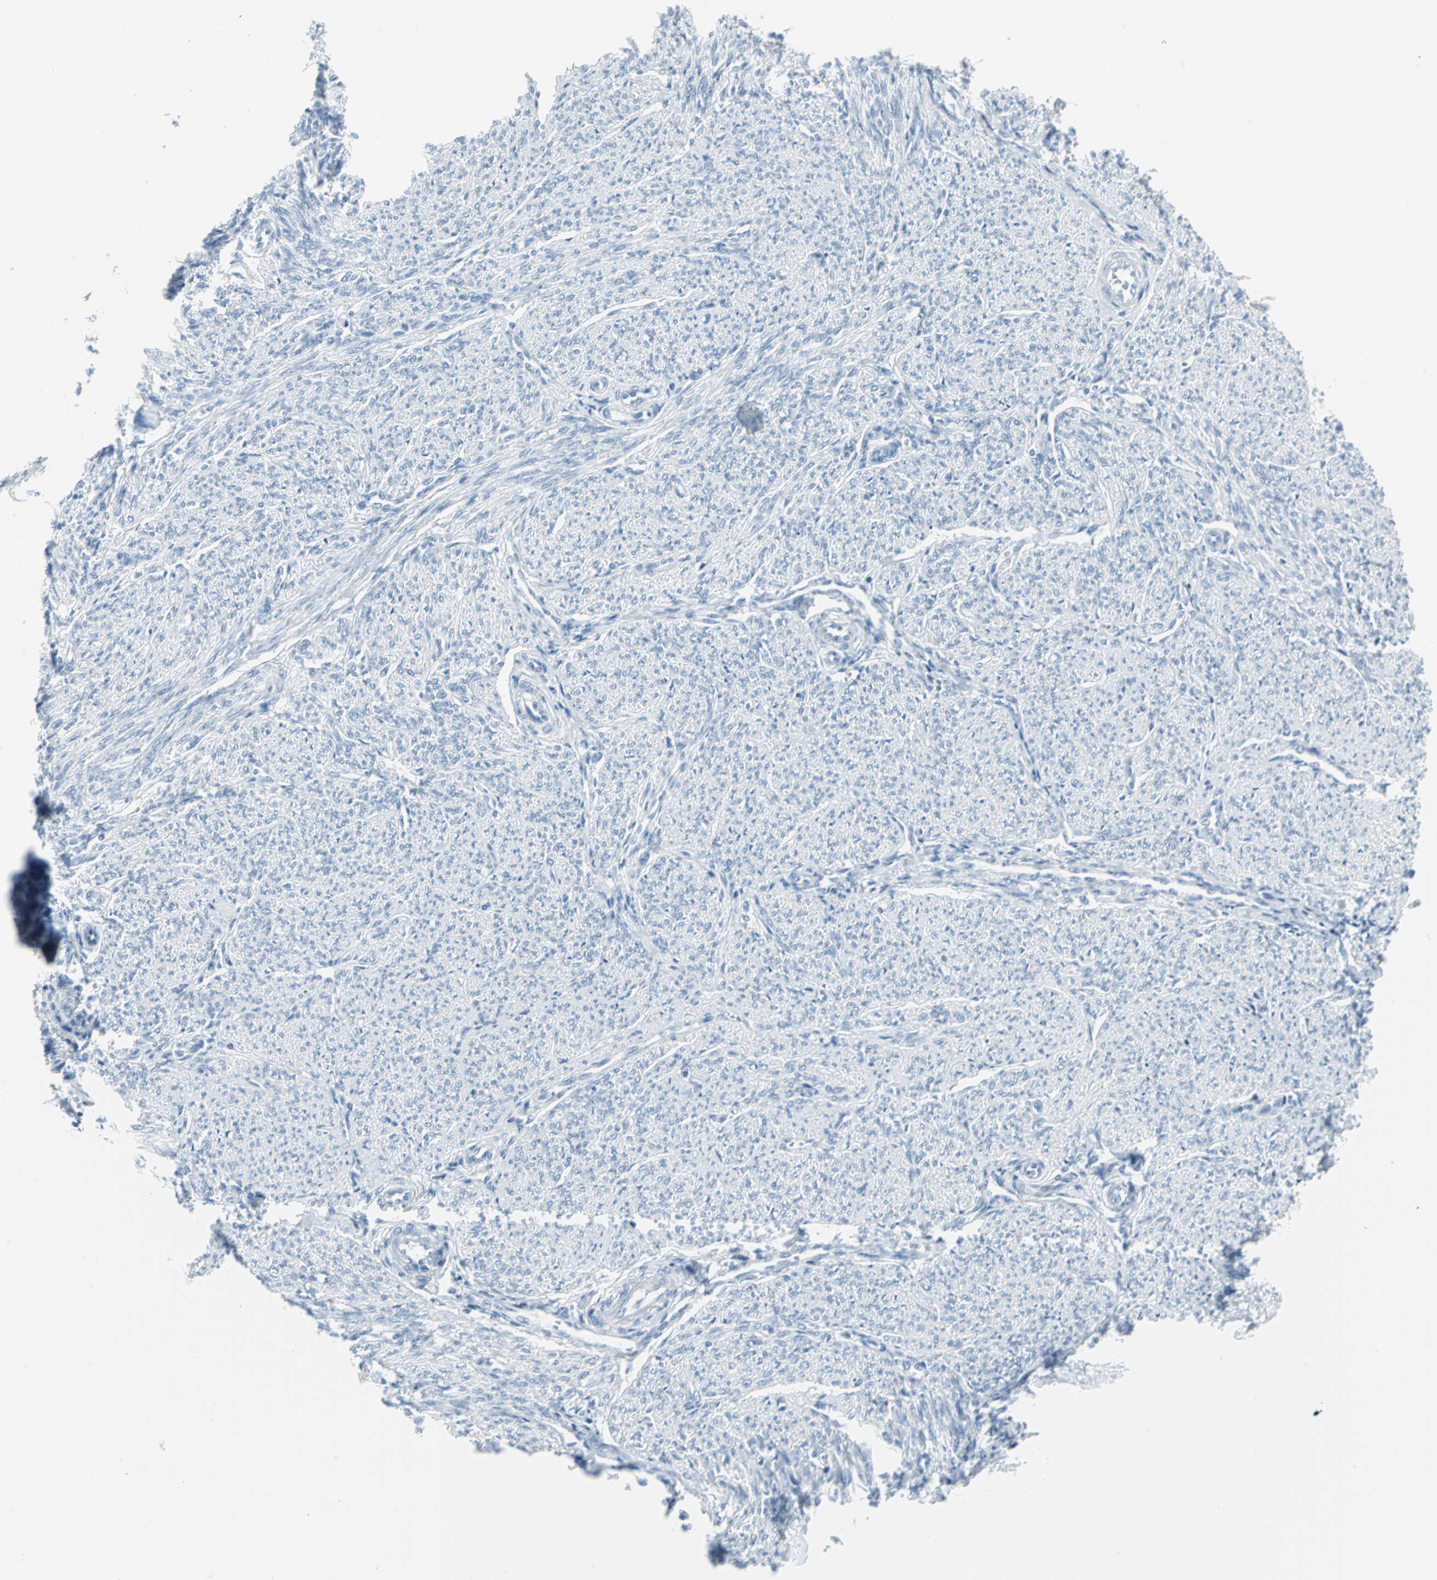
{"staining": {"intensity": "negative", "quantity": "none", "location": "none"}, "tissue": "smooth muscle", "cell_type": "Smooth muscle cells", "image_type": "normal", "snomed": [{"axis": "morphology", "description": "Normal tissue, NOS"}, {"axis": "topography", "description": "Smooth muscle"}], "caption": "There is no significant expression in smooth muscle cells of smooth muscle. The staining is performed using DAB brown chromogen with nuclei counter-stained in using hematoxylin.", "gene": "DNAI2", "patient": {"sex": "female", "age": 65}}